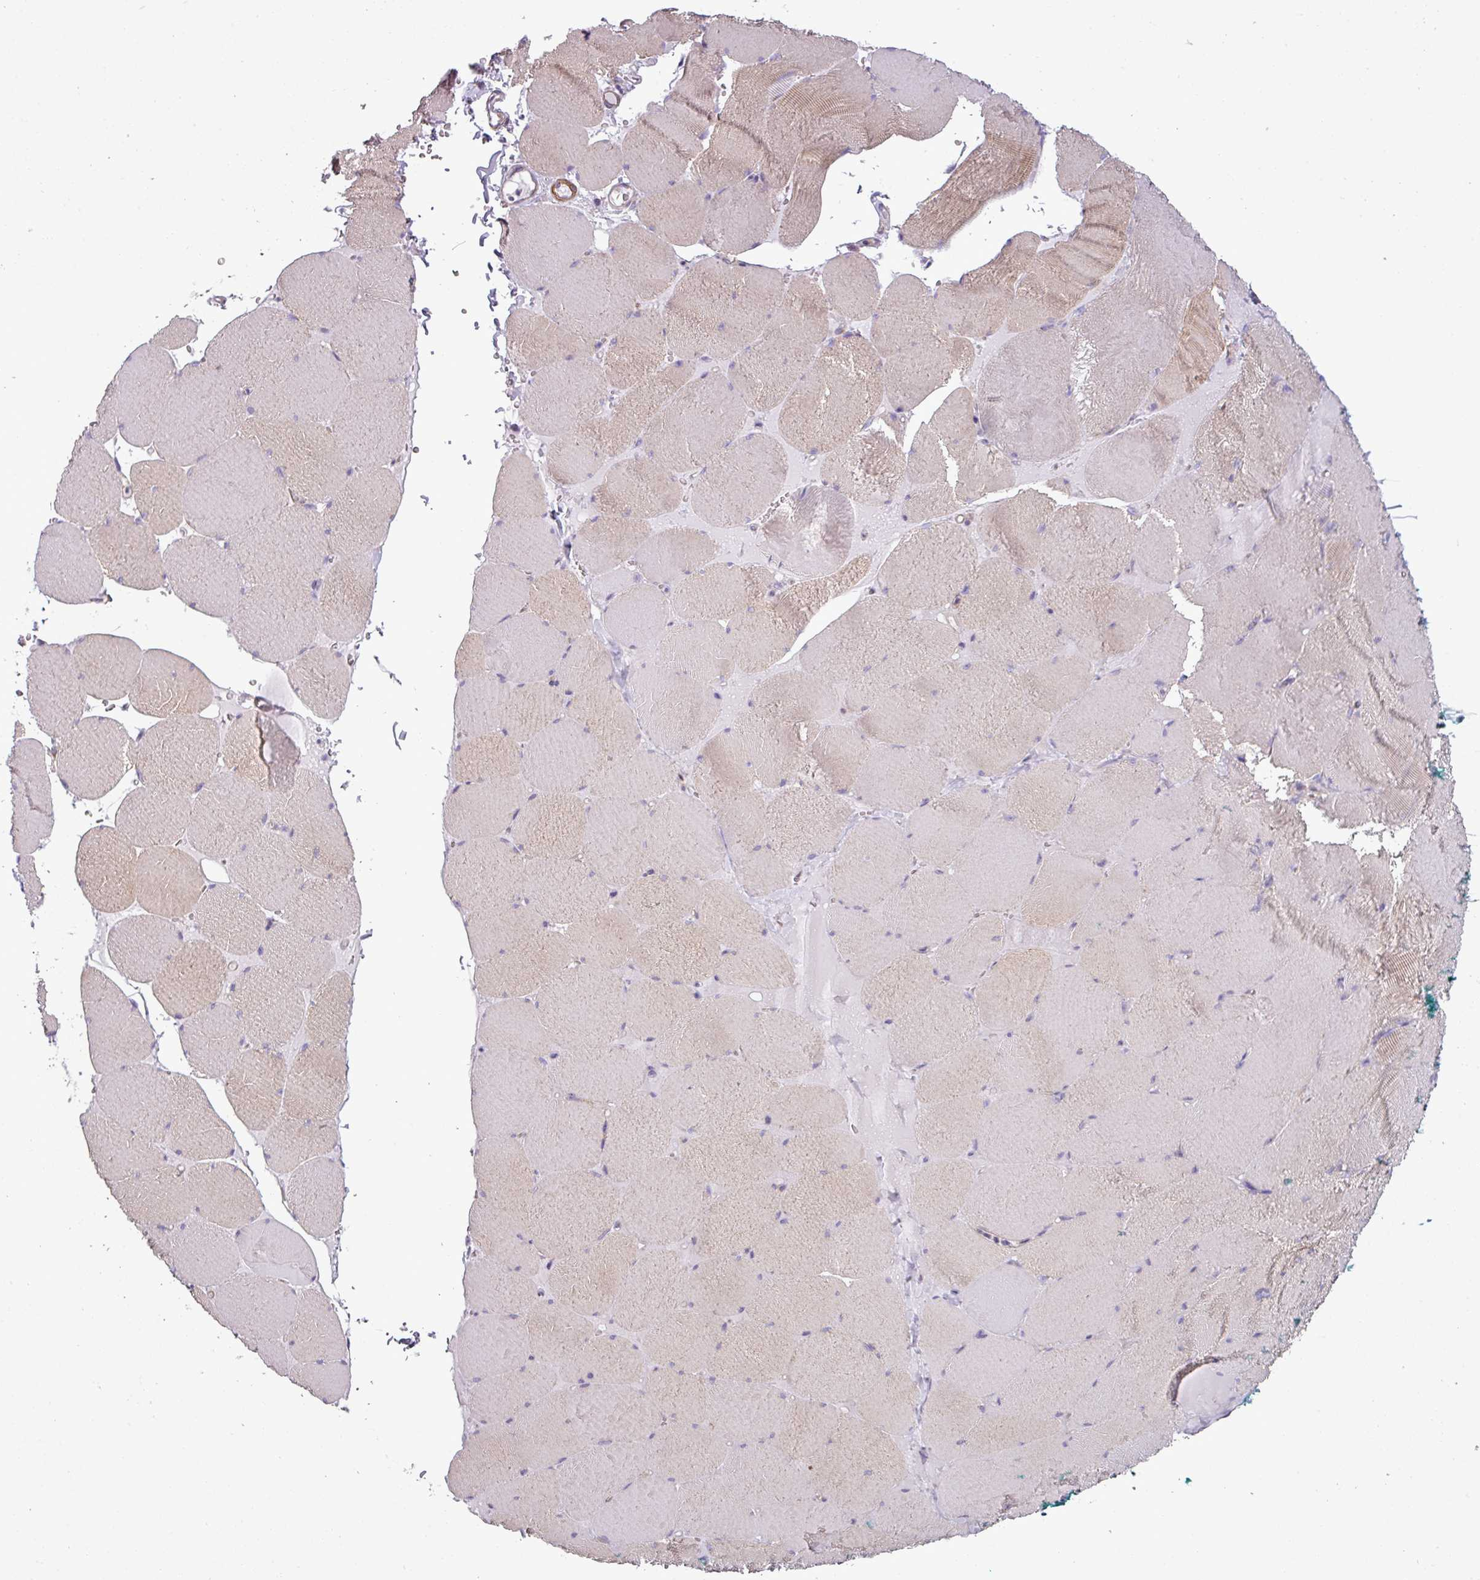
{"staining": {"intensity": "moderate", "quantity": "<25%", "location": "cytoplasmic/membranous"}, "tissue": "skeletal muscle", "cell_type": "Myocytes", "image_type": "normal", "snomed": [{"axis": "morphology", "description": "Normal tissue, NOS"}, {"axis": "topography", "description": "Skeletal muscle"}, {"axis": "topography", "description": "Head-Neck"}], "caption": "The micrograph demonstrates a brown stain indicating the presence of a protein in the cytoplasmic/membranous of myocytes in skeletal muscle.", "gene": "BTN2A2", "patient": {"sex": "male", "age": 66}}